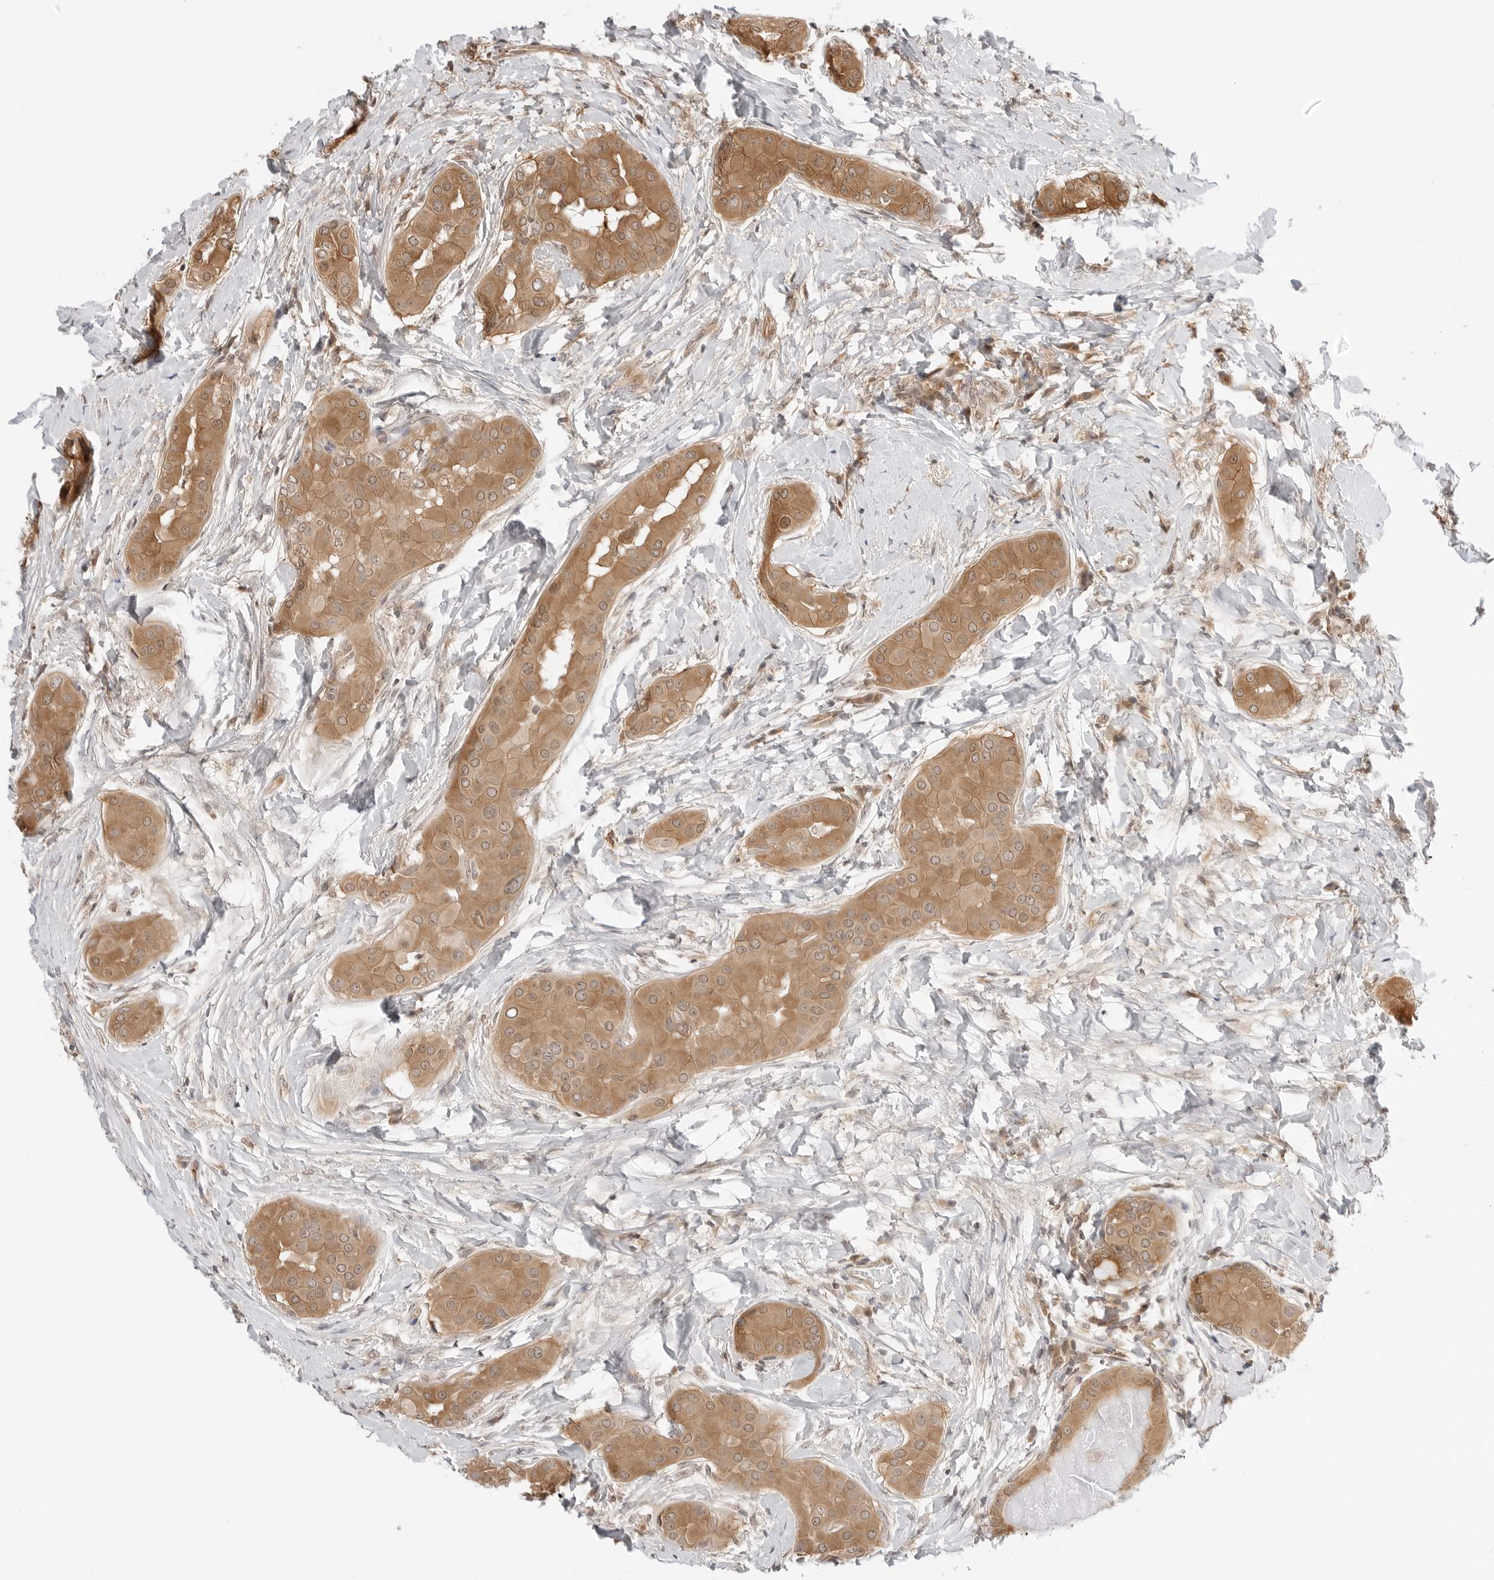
{"staining": {"intensity": "moderate", "quantity": ">75%", "location": "cytoplasmic/membranous,nuclear"}, "tissue": "thyroid cancer", "cell_type": "Tumor cells", "image_type": "cancer", "snomed": [{"axis": "morphology", "description": "Papillary adenocarcinoma, NOS"}, {"axis": "topography", "description": "Thyroid gland"}], "caption": "The micrograph demonstrates immunohistochemical staining of papillary adenocarcinoma (thyroid). There is moderate cytoplasmic/membranous and nuclear positivity is appreciated in about >75% of tumor cells. Immunohistochemistry stains the protein in brown and the nuclei are stained blue.", "gene": "NUDC", "patient": {"sex": "male", "age": 33}}